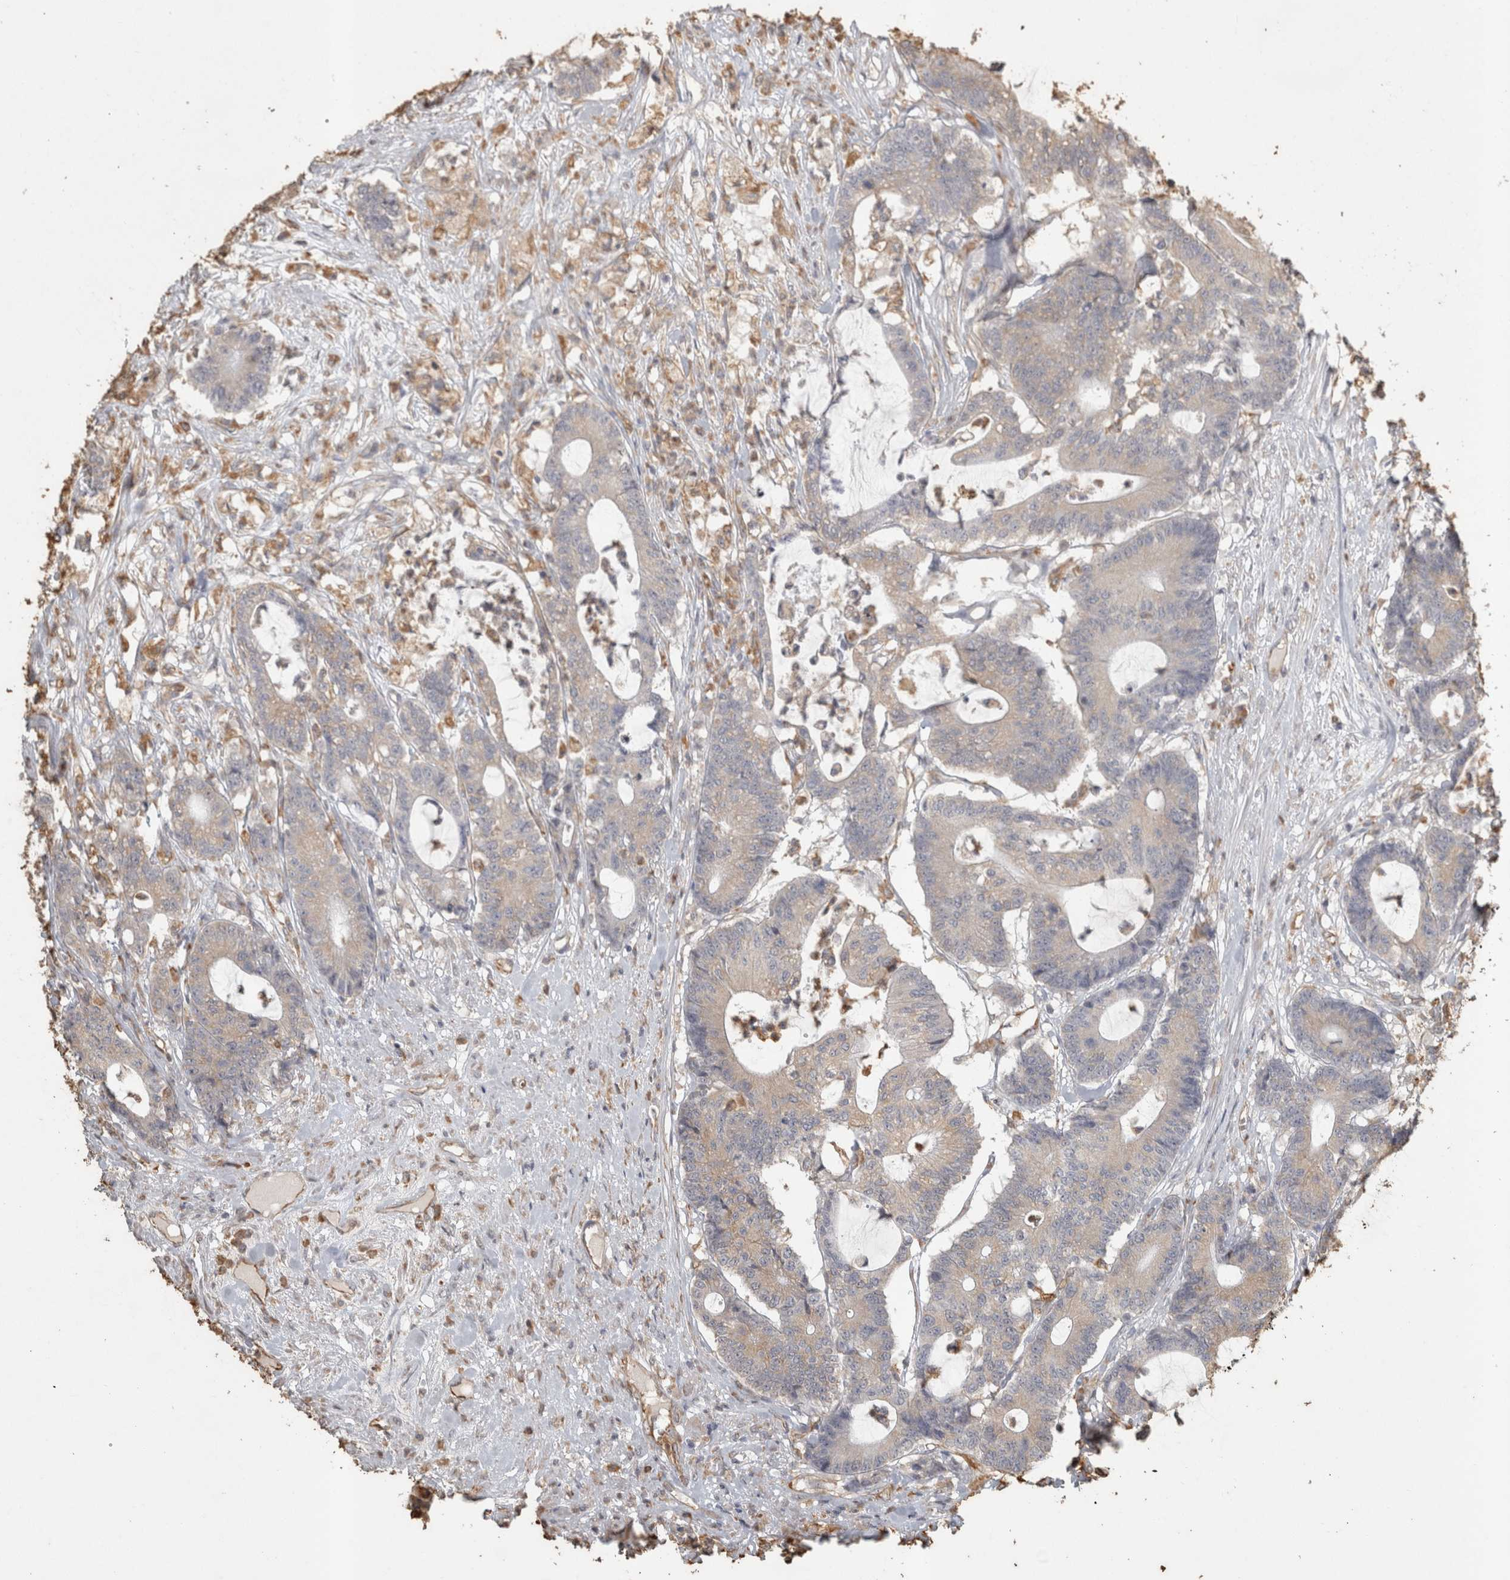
{"staining": {"intensity": "weak", "quantity": "25%-75%", "location": "cytoplasmic/membranous"}, "tissue": "colorectal cancer", "cell_type": "Tumor cells", "image_type": "cancer", "snomed": [{"axis": "morphology", "description": "Adenocarcinoma, NOS"}, {"axis": "topography", "description": "Colon"}], "caption": "Weak cytoplasmic/membranous positivity for a protein is seen in approximately 25%-75% of tumor cells of adenocarcinoma (colorectal) using immunohistochemistry.", "gene": "REPS2", "patient": {"sex": "female", "age": 84}}